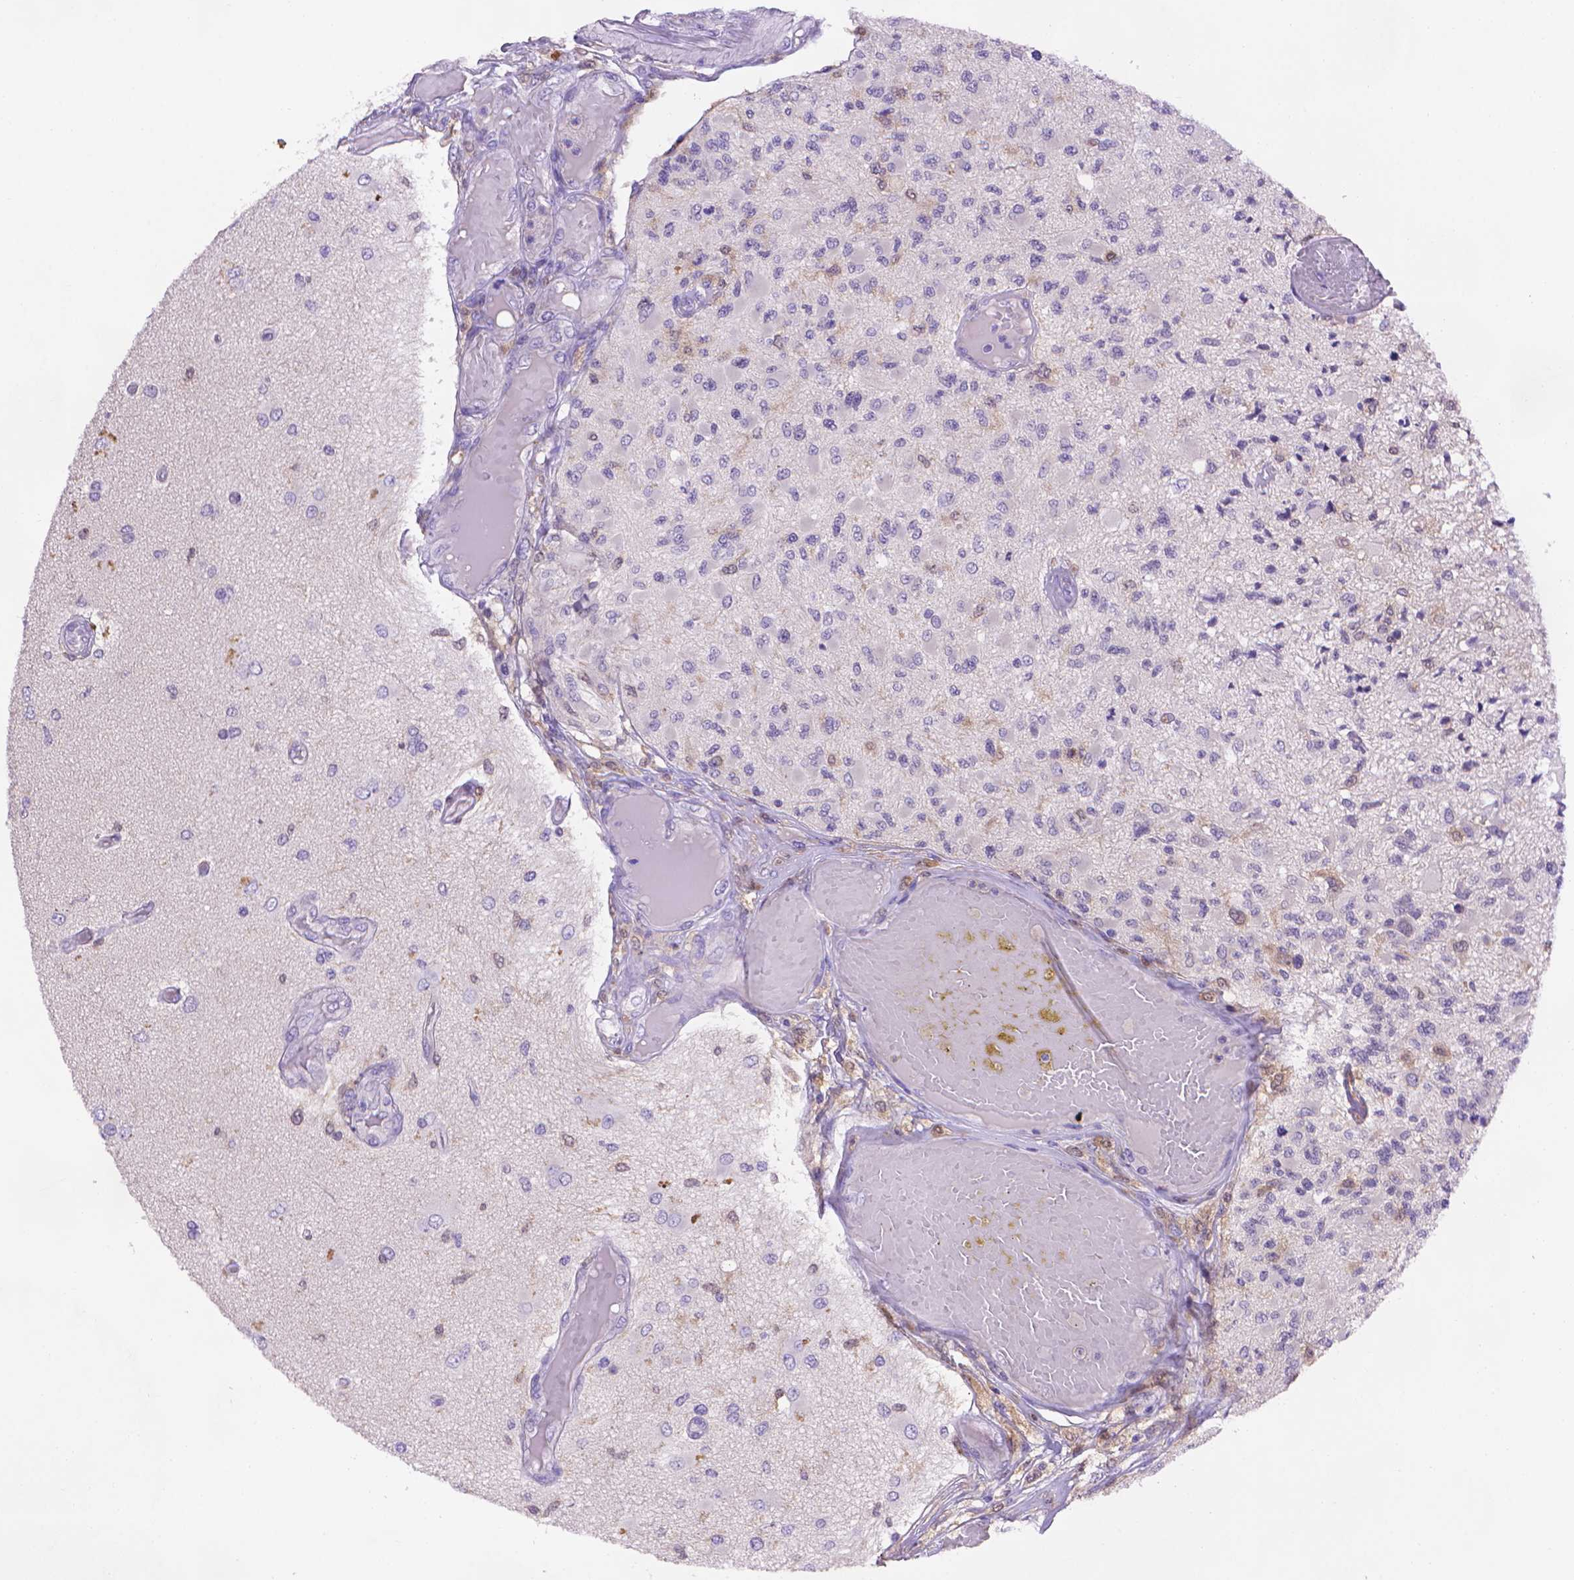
{"staining": {"intensity": "negative", "quantity": "none", "location": "none"}, "tissue": "glioma", "cell_type": "Tumor cells", "image_type": "cancer", "snomed": [{"axis": "morphology", "description": "Glioma, malignant, High grade"}, {"axis": "topography", "description": "Brain"}], "caption": "Immunohistochemistry (IHC) of malignant glioma (high-grade) shows no positivity in tumor cells.", "gene": "FGD2", "patient": {"sex": "female", "age": 63}}